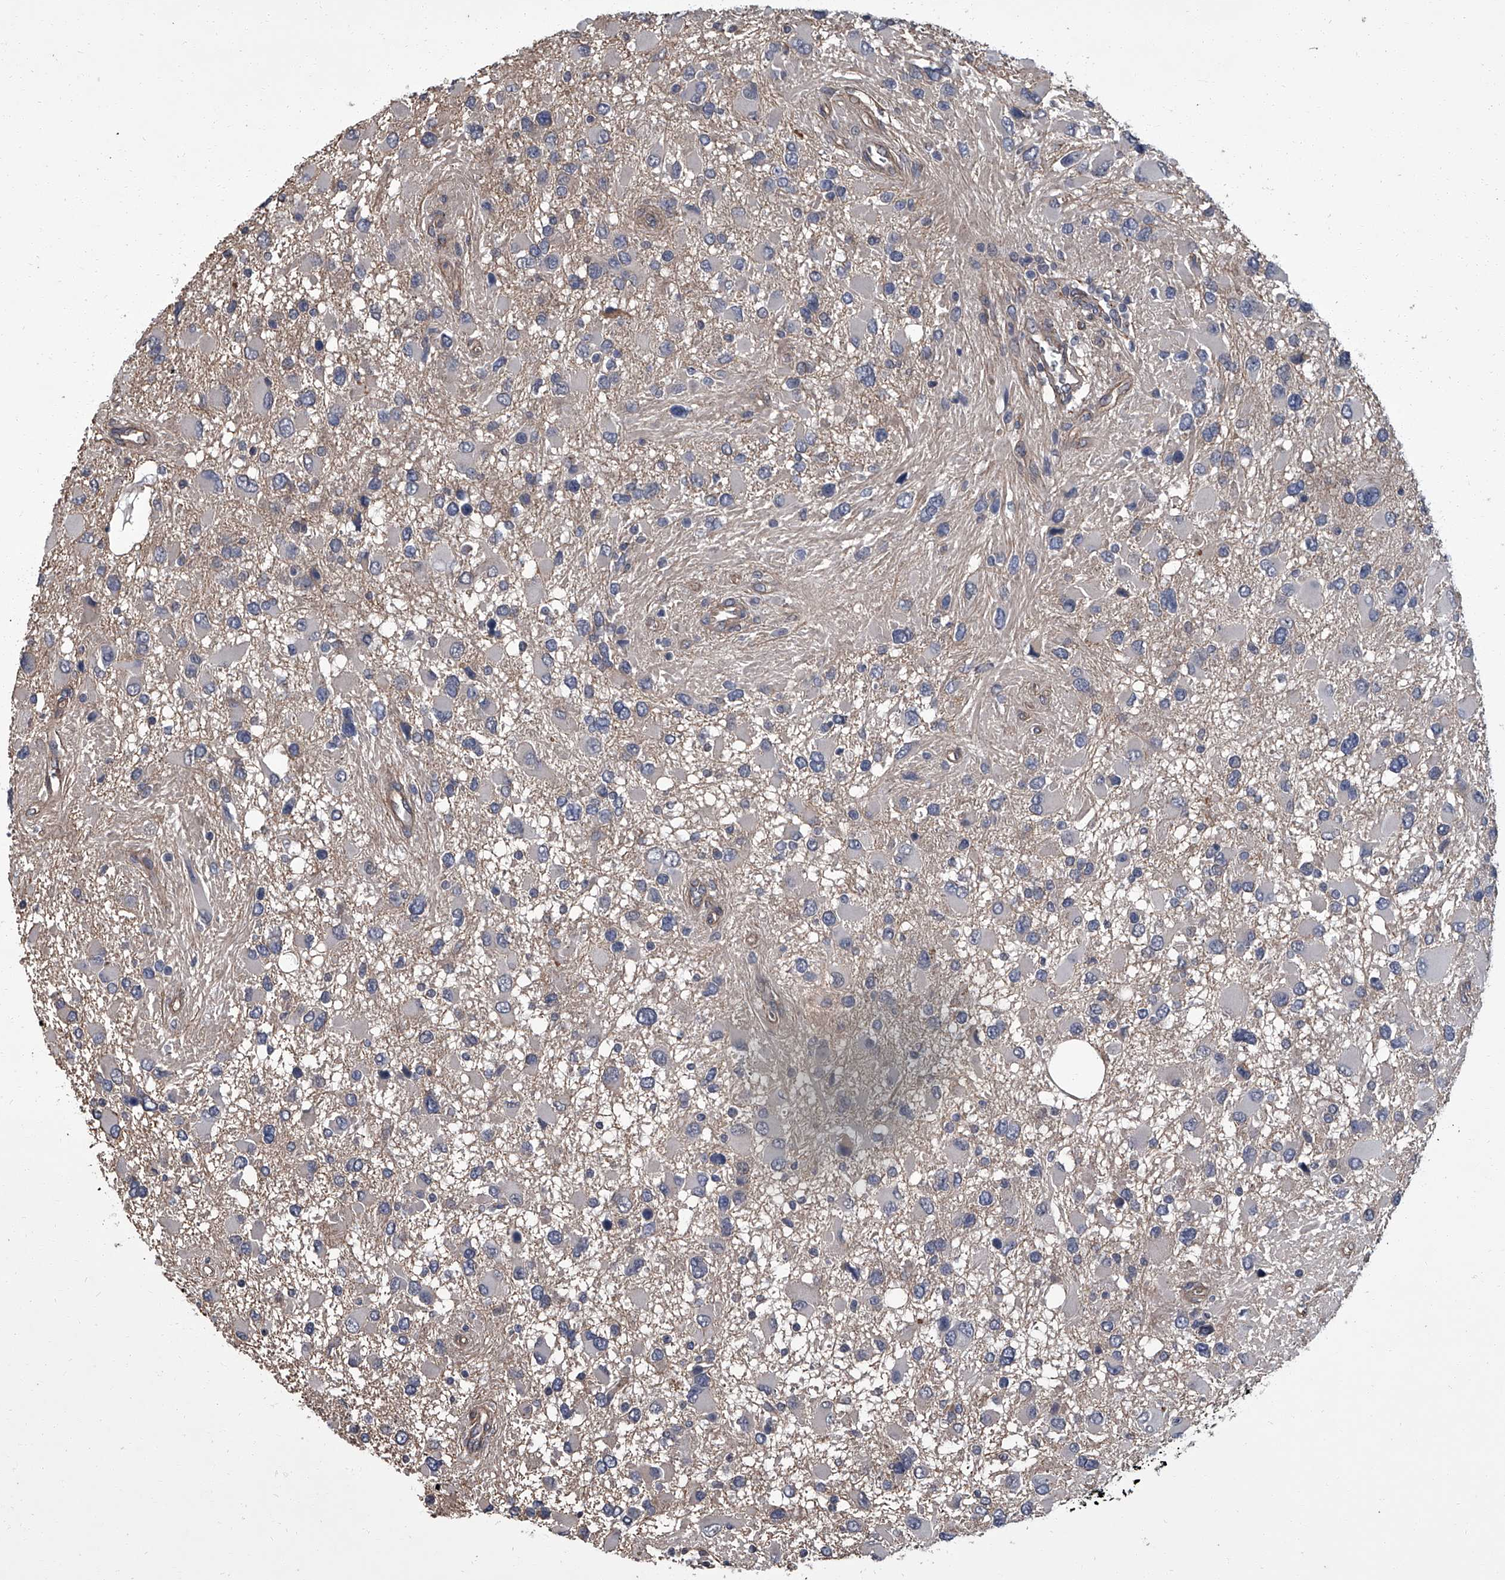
{"staining": {"intensity": "negative", "quantity": "none", "location": "none"}, "tissue": "glioma", "cell_type": "Tumor cells", "image_type": "cancer", "snomed": [{"axis": "morphology", "description": "Glioma, malignant, High grade"}, {"axis": "topography", "description": "Brain"}], "caption": "This is an immunohistochemistry (IHC) histopathology image of malignant high-grade glioma. There is no positivity in tumor cells.", "gene": "SIRT4", "patient": {"sex": "male", "age": 53}}